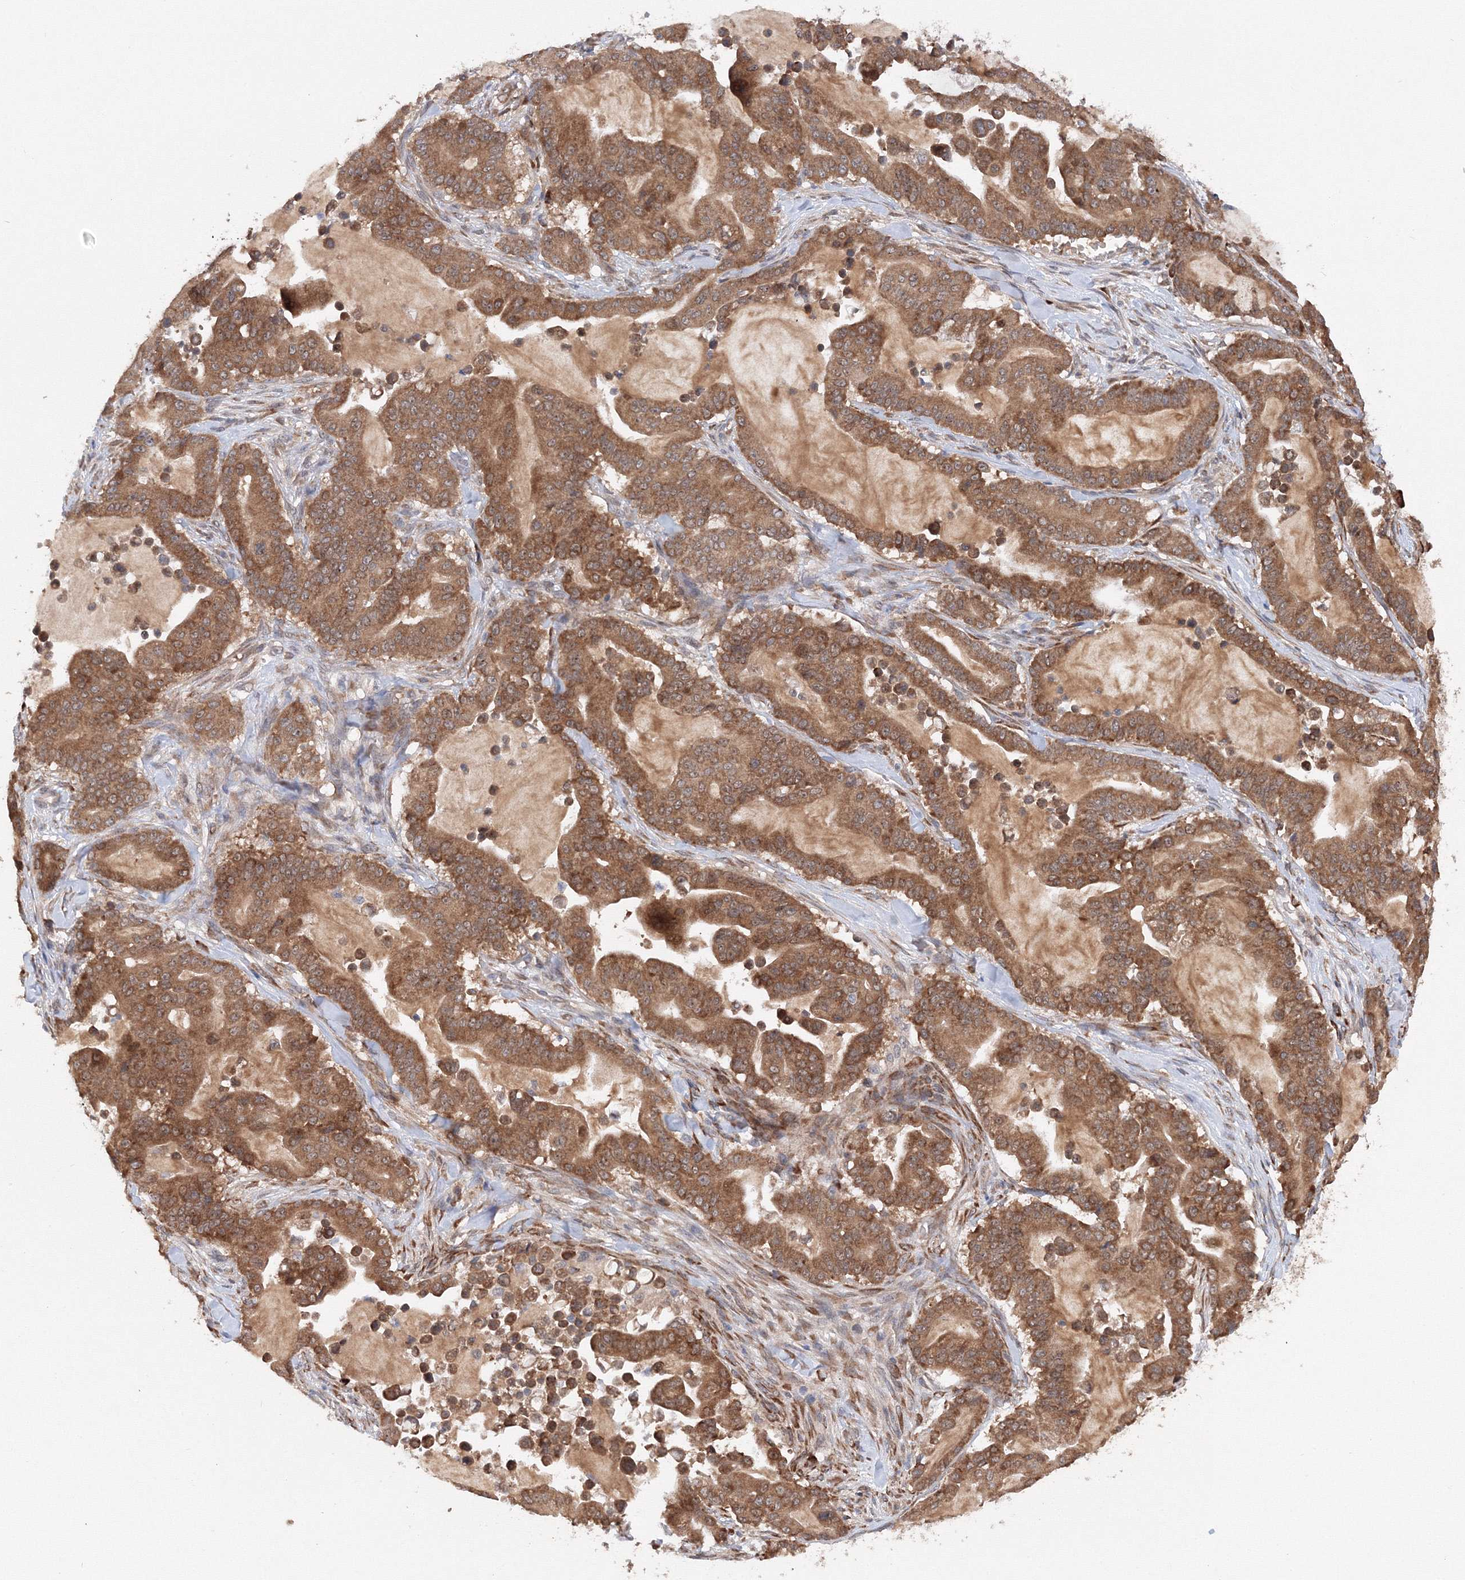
{"staining": {"intensity": "moderate", "quantity": ">75%", "location": "cytoplasmic/membranous"}, "tissue": "pancreatic cancer", "cell_type": "Tumor cells", "image_type": "cancer", "snomed": [{"axis": "morphology", "description": "Adenocarcinoma, NOS"}, {"axis": "topography", "description": "Pancreas"}], "caption": "The micrograph demonstrates immunohistochemical staining of pancreatic cancer (adenocarcinoma). There is moderate cytoplasmic/membranous expression is present in about >75% of tumor cells. Using DAB (3,3'-diaminobenzidine) (brown) and hematoxylin (blue) stains, captured at high magnification using brightfield microscopy.", "gene": "DIS3L2", "patient": {"sex": "male", "age": 63}}